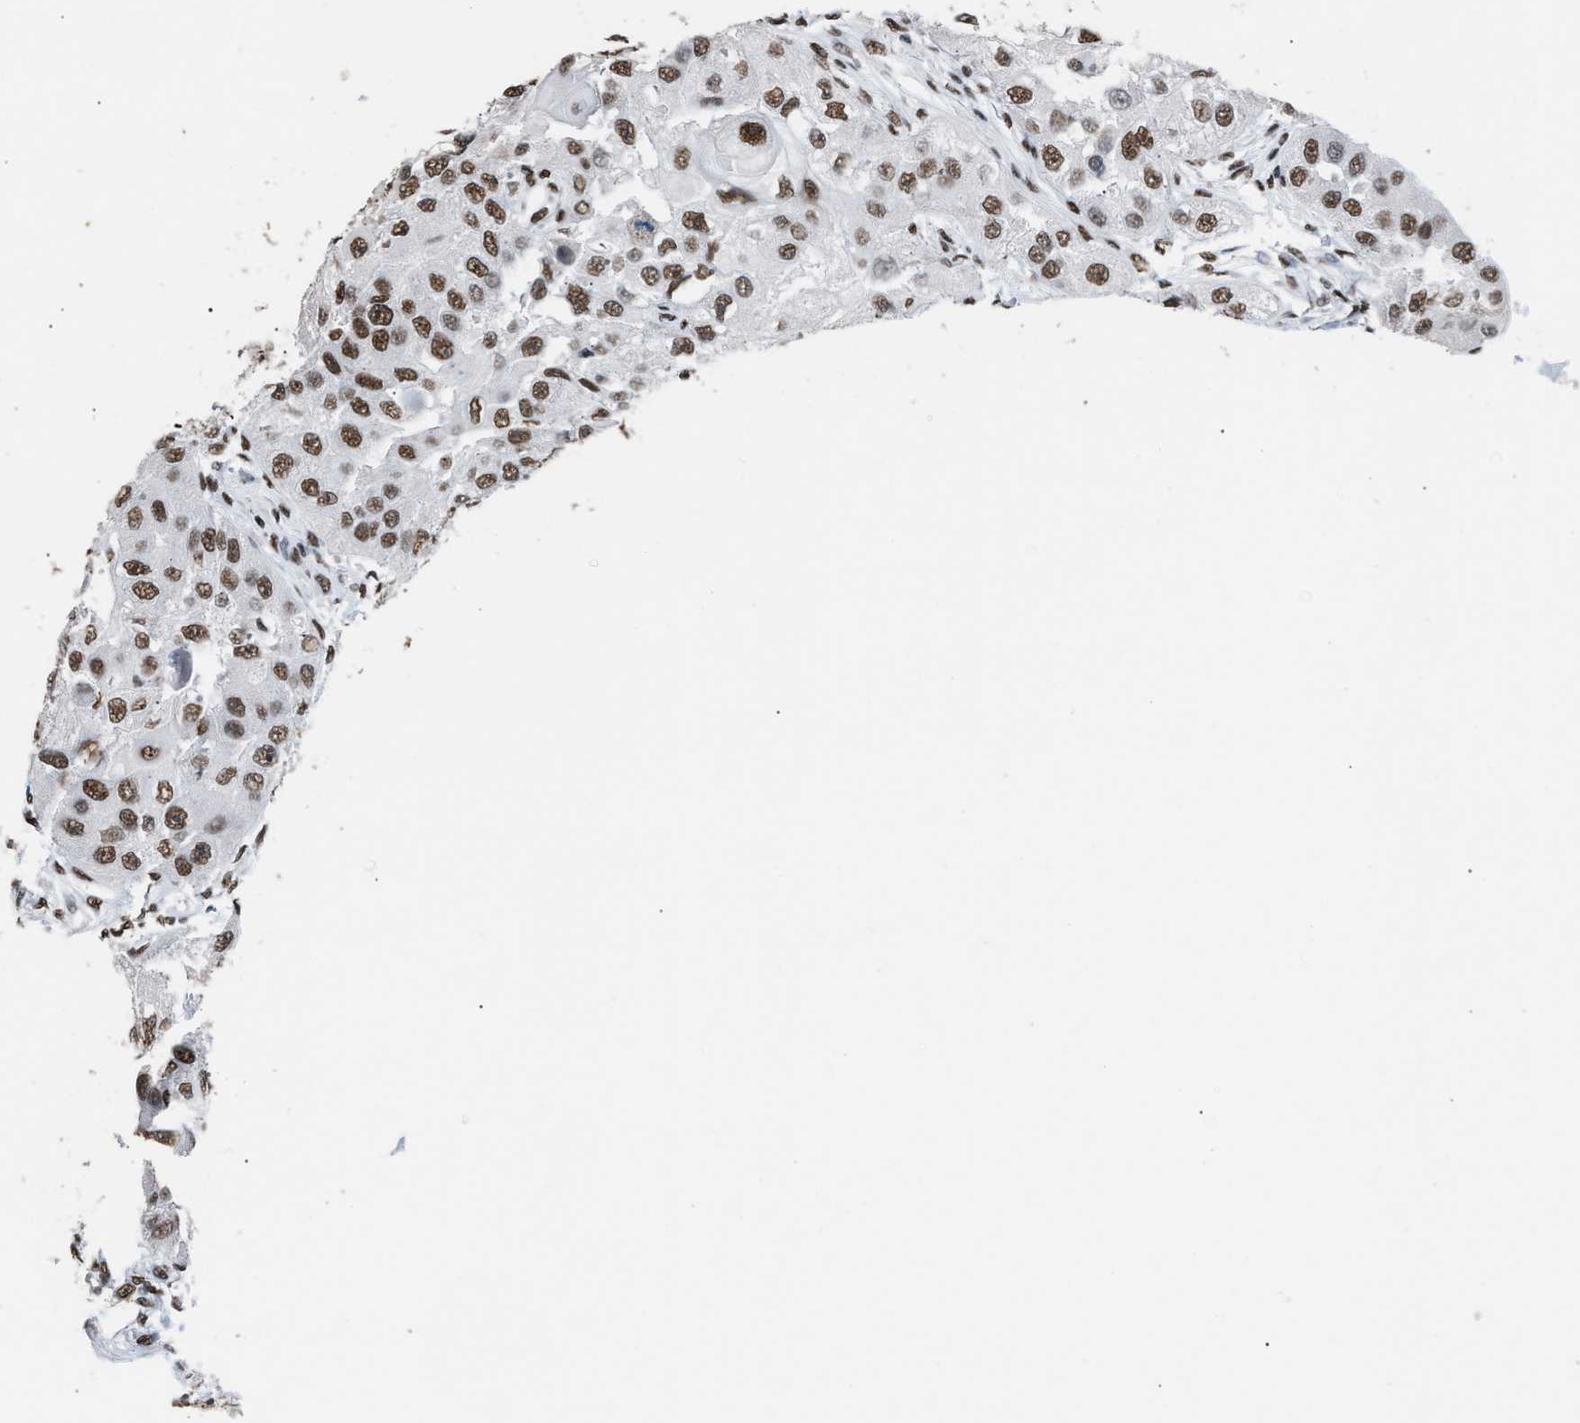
{"staining": {"intensity": "strong", "quantity": ">75%", "location": "nuclear"}, "tissue": "head and neck cancer", "cell_type": "Tumor cells", "image_type": "cancer", "snomed": [{"axis": "morphology", "description": "Normal tissue, NOS"}, {"axis": "morphology", "description": "Squamous cell carcinoma, NOS"}, {"axis": "topography", "description": "Skeletal muscle"}, {"axis": "topography", "description": "Head-Neck"}], "caption": "Strong nuclear expression is present in about >75% of tumor cells in head and neck squamous cell carcinoma.", "gene": "CCAR2", "patient": {"sex": "male", "age": 51}}